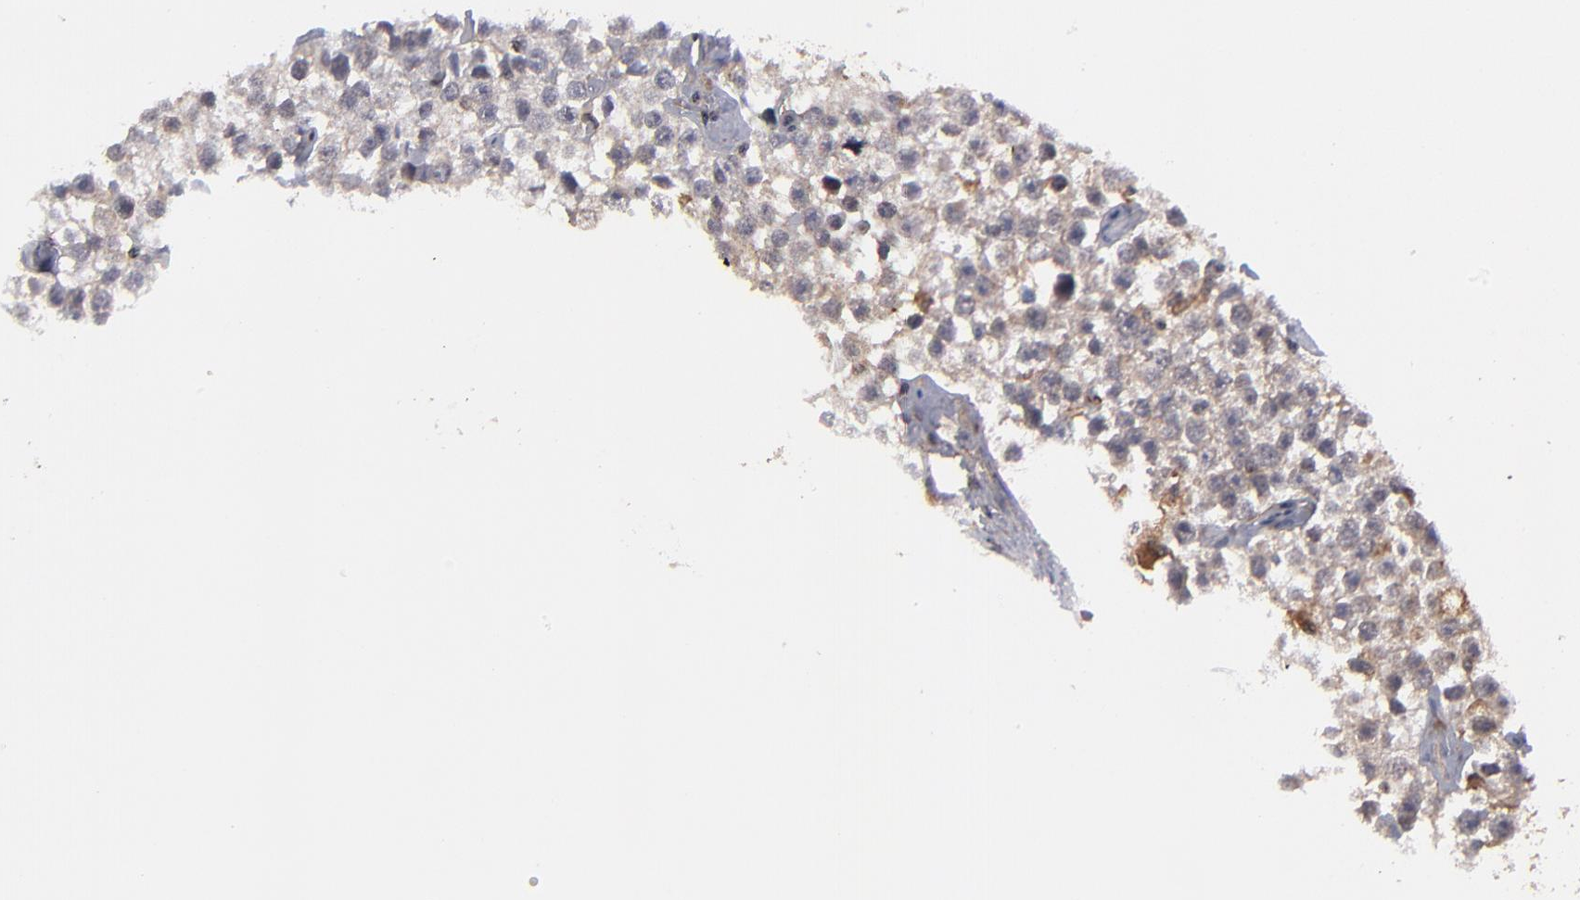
{"staining": {"intensity": "moderate", "quantity": ">75%", "location": "cytoplasmic/membranous,nuclear"}, "tissue": "testis cancer", "cell_type": "Tumor cells", "image_type": "cancer", "snomed": [{"axis": "morphology", "description": "Seminoma, NOS"}, {"axis": "topography", "description": "Testis"}], "caption": "Brown immunohistochemical staining in testis cancer (seminoma) exhibits moderate cytoplasmic/membranous and nuclear expression in about >75% of tumor cells.", "gene": "RGS6", "patient": {"sex": "male", "age": 32}}